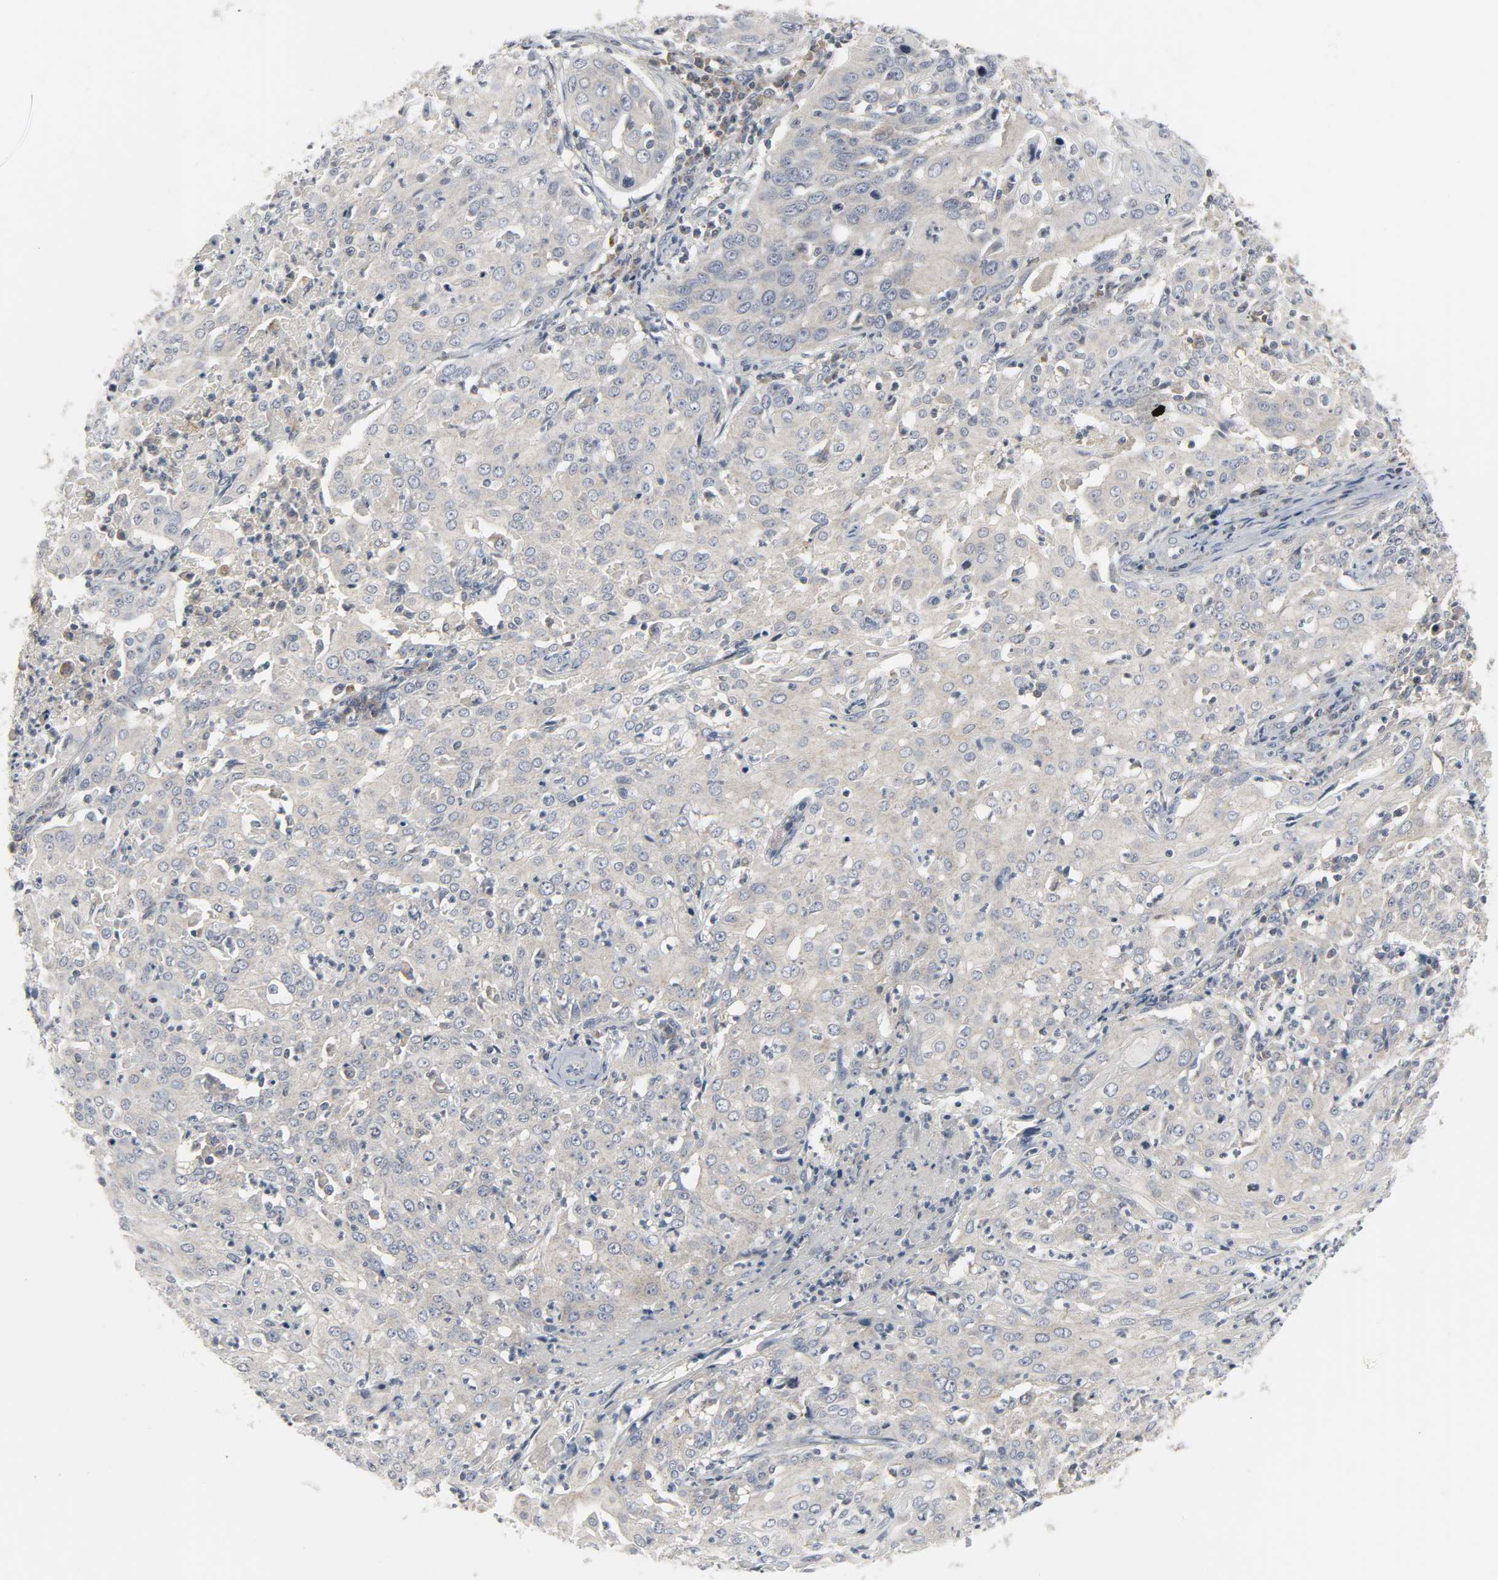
{"staining": {"intensity": "weak", "quantity": ">75%", "location": "cytoplasmic/membranous"}, "tissue": "cervical cancer", "cell_type": "Tumor cells", "image_type": "cancer", "snomed": [{"axis": "morphology", "description": "Squamous cell carcinoma, NOS"}, {"axis": "topography", "description": "Cervix"}], "caption": "Tumor cells demonstrate low levels of weak cytoplasmic/membranous expression in approximately >75% of cells in cervical squamous cell carcinoma. Nuclei are stained in blue.", "gene": "CLIP1", "patient": {"sex": "female", "age": 39}}